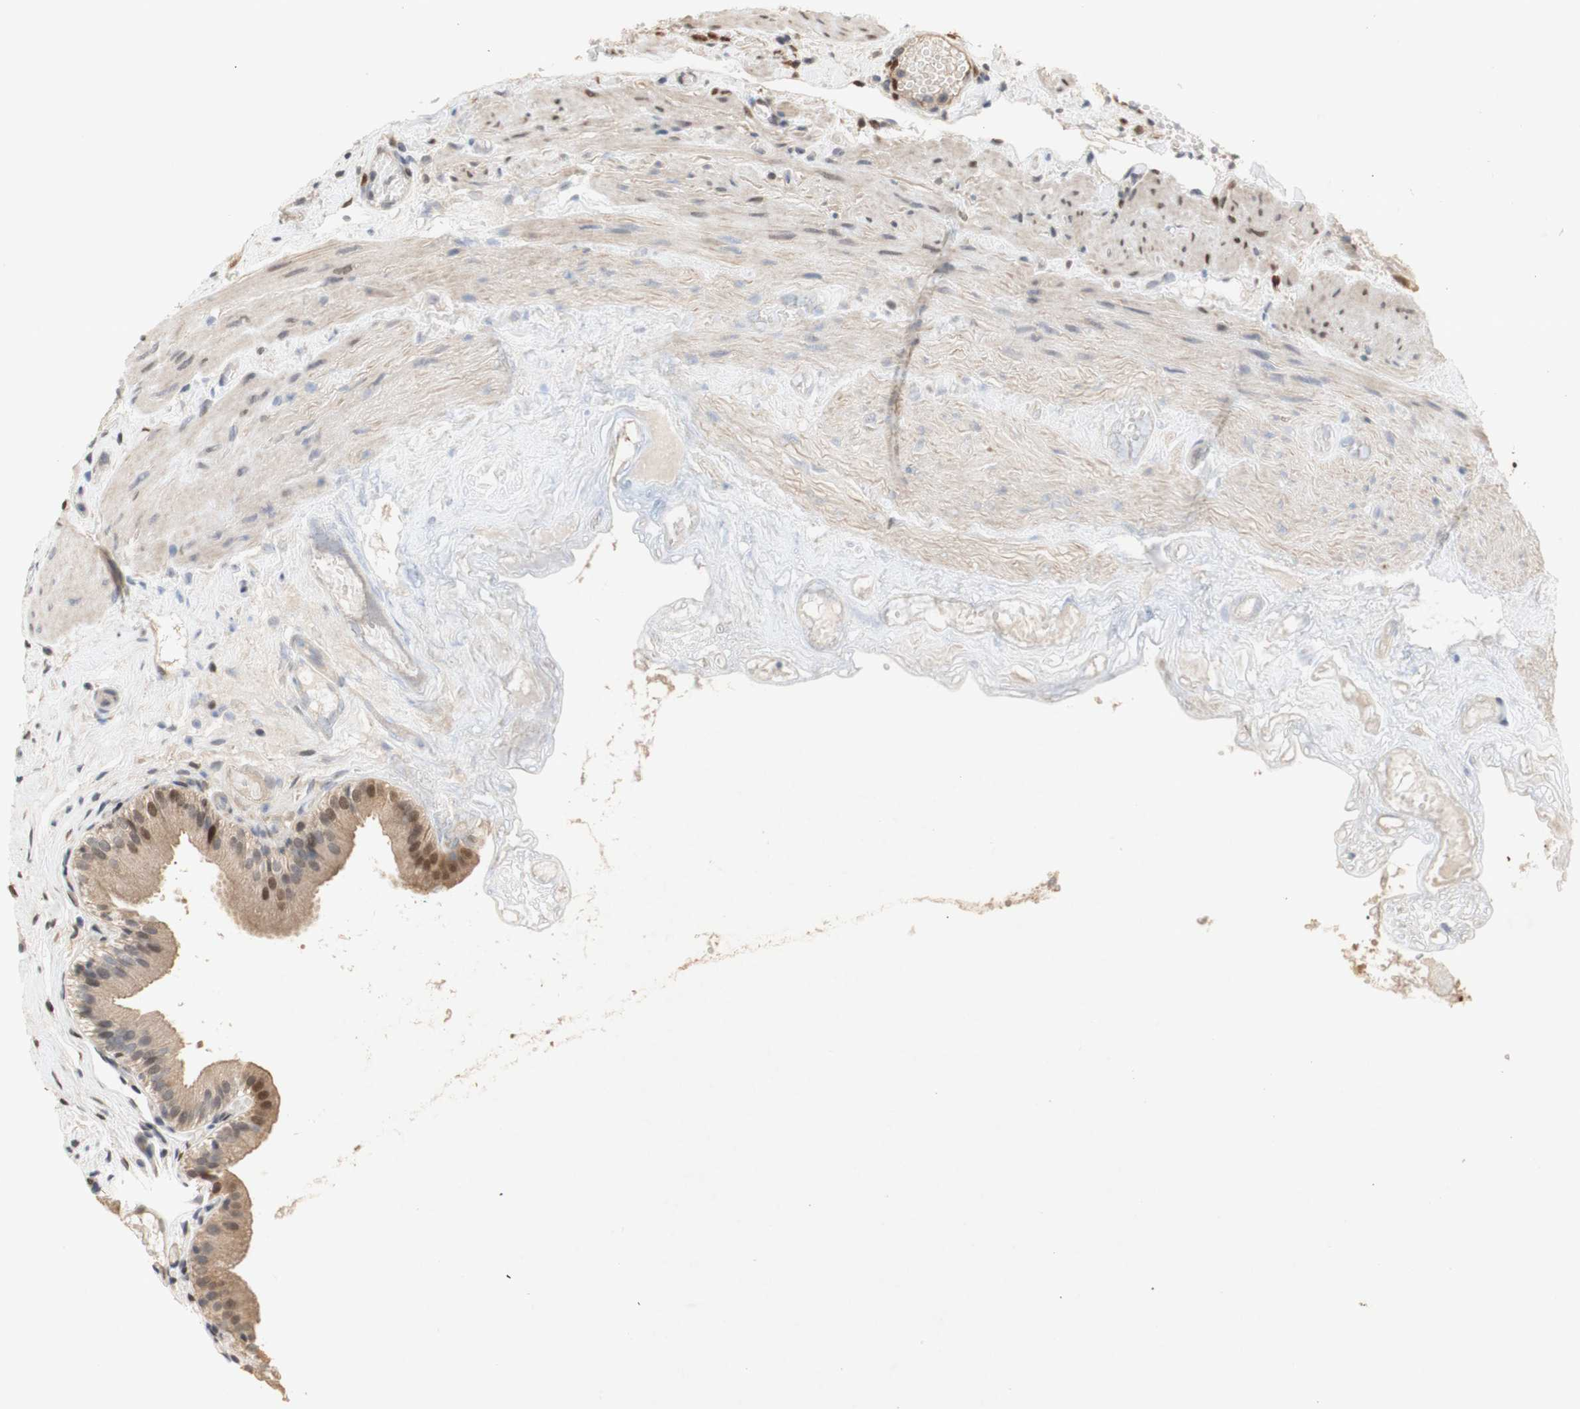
{"staining": {"intensity": "moderate", "quantity": ">75%", "location": "cytoplasmic/membranous,nuclear"}, "tissue": "gallbladder", "cell_type": "Glandular cells", "image_type": "normal", "snomed": [{"axis": "morphology", "description": "Normal tissue, NOS"}, {"axis": "topography", "description": "Gallbladder"}], "caption": "Moderate cytoplasmic/membranous,nuclear protein positivity is present in approximately >75% of glandular cells in gallbladder.", "gene": "FOSB", "patient": {"sex": "female", "age": 26}}